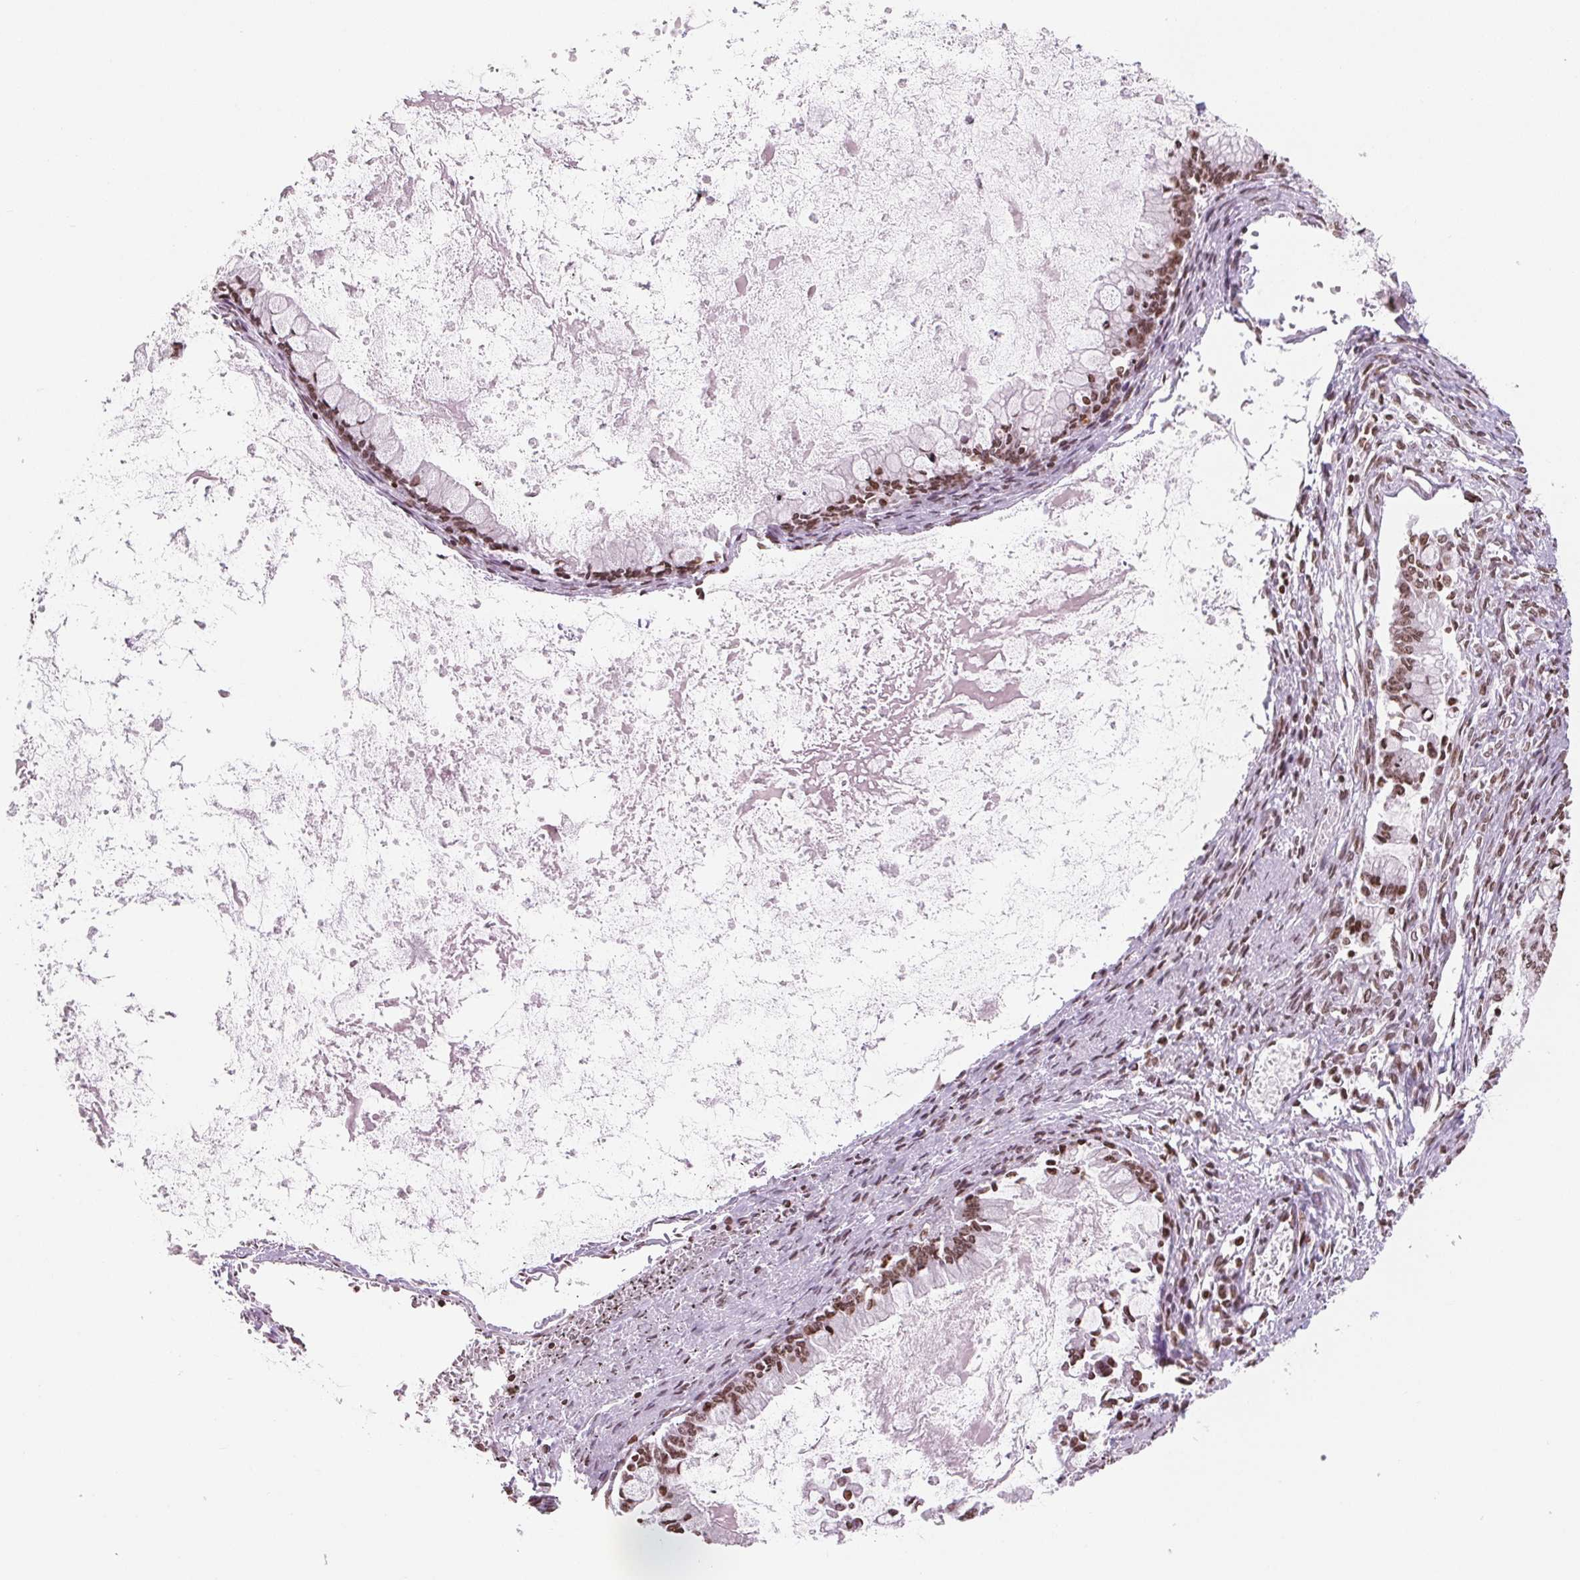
{"staining": {"intensity": "moderate", "quantity": ">75%", "location": "cytoplasmic/membranous,nuclear"}, "tissue": "ovarian cancer", "cell_type": "Tumor cells", "image_type": "cancer", "snomed": [{"axis": "morphology", "description": "Cystadenocarcinoma, mucinous, NOS"}, {"axis": "topography", "description": "Ovary"}], "caption": "Immunohistochemistry of human ovarian mucinous cystadenocarcinoma exhibits medium levels of moderate cytoplasmic/membranous and nuclear staining in about >75% of tumor cells.", "gene": "SMIM12", "patient": {"sex": "female", "age": 67}}